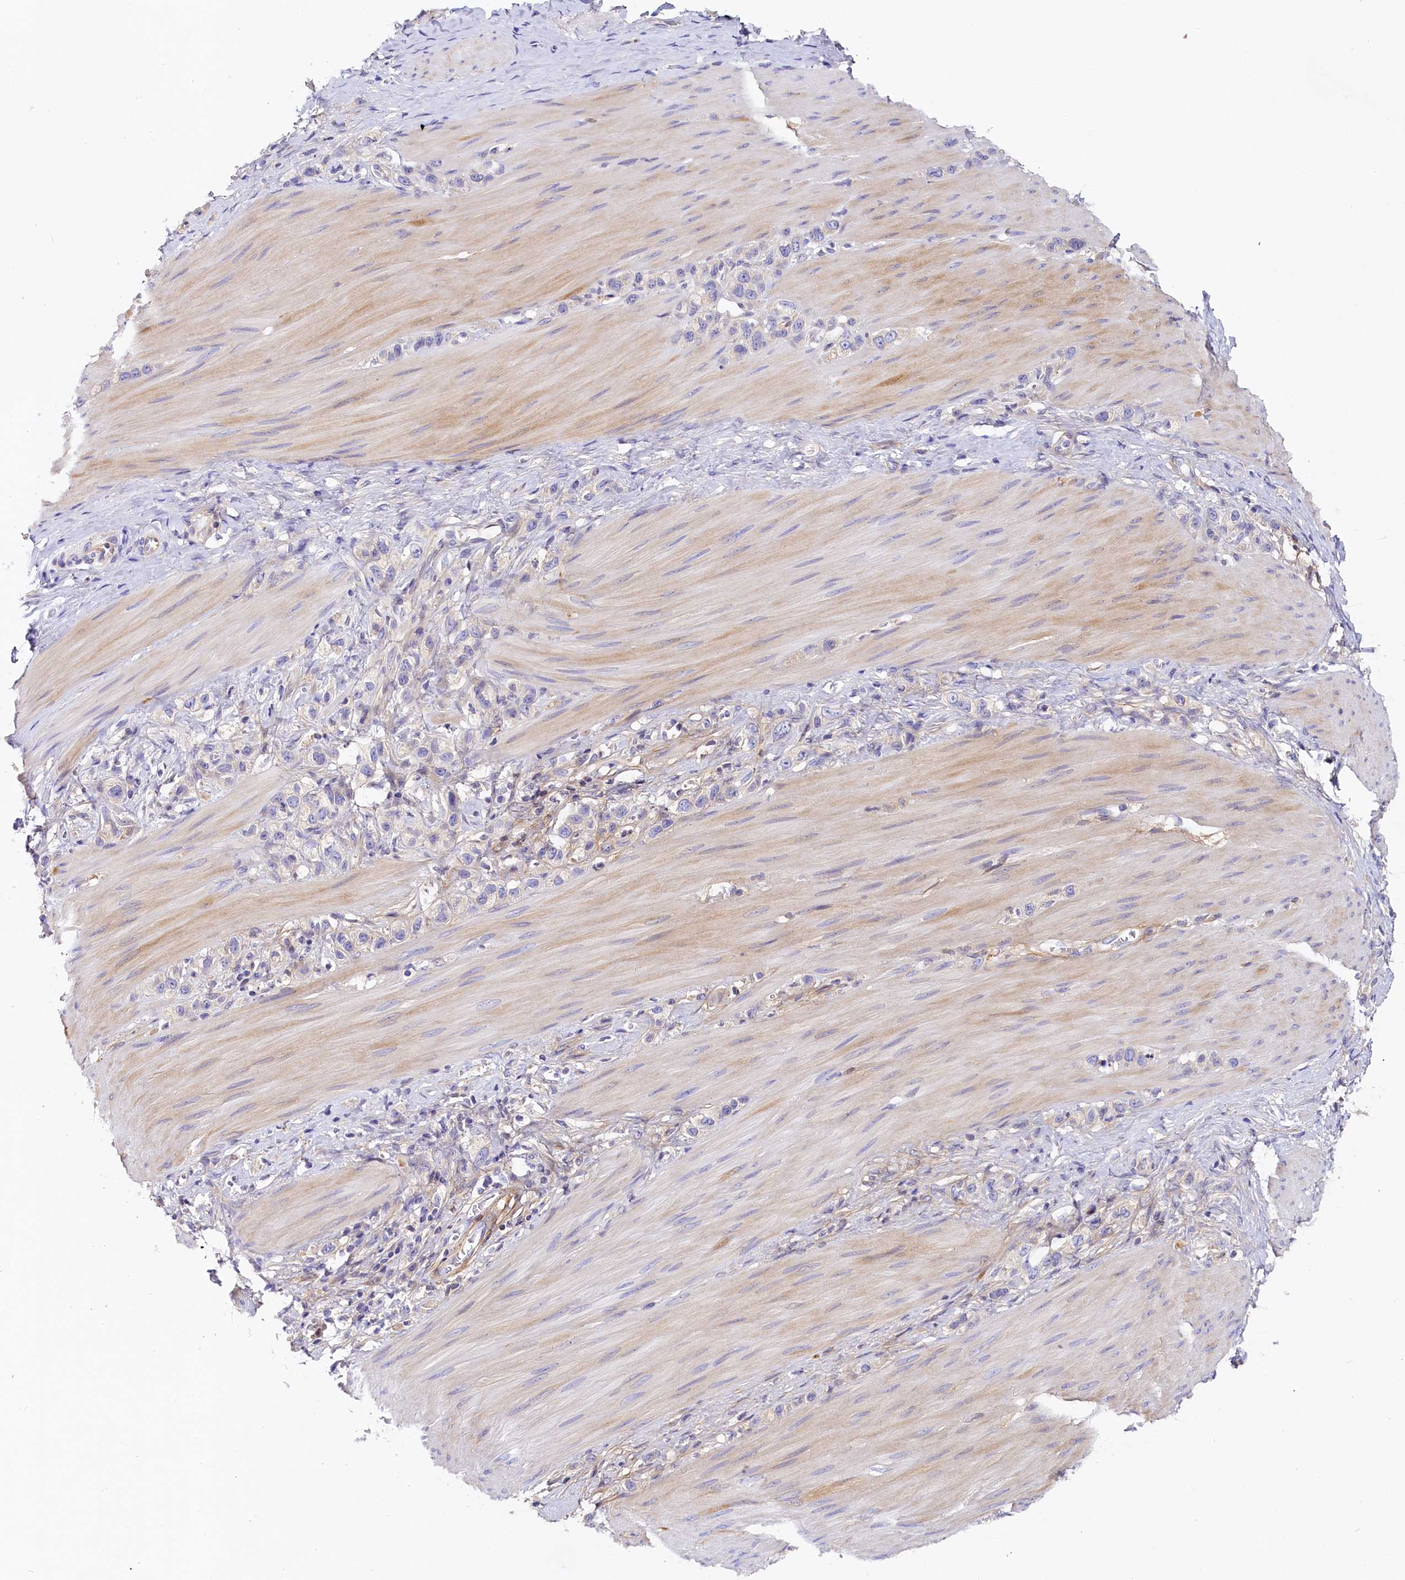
{"staining": {"intensity": "negative", "quantity": "none", "location": "none"}, "tissue": "stomach cancer", "cell_type": "Tumor cells", "image_type": "cancer", "snomed": [{"axis": "morphology", "description": "Adenocarcinoma, NOS"}, {"axis": "topography", "description": "Stomach"}], "caption": "IHC of human stomach cancer (adenocarcinoma) demonstrates no positivity in tumor cells.", "gene": "KATNB1", "patient": {"sex": "female", "age": 65}}